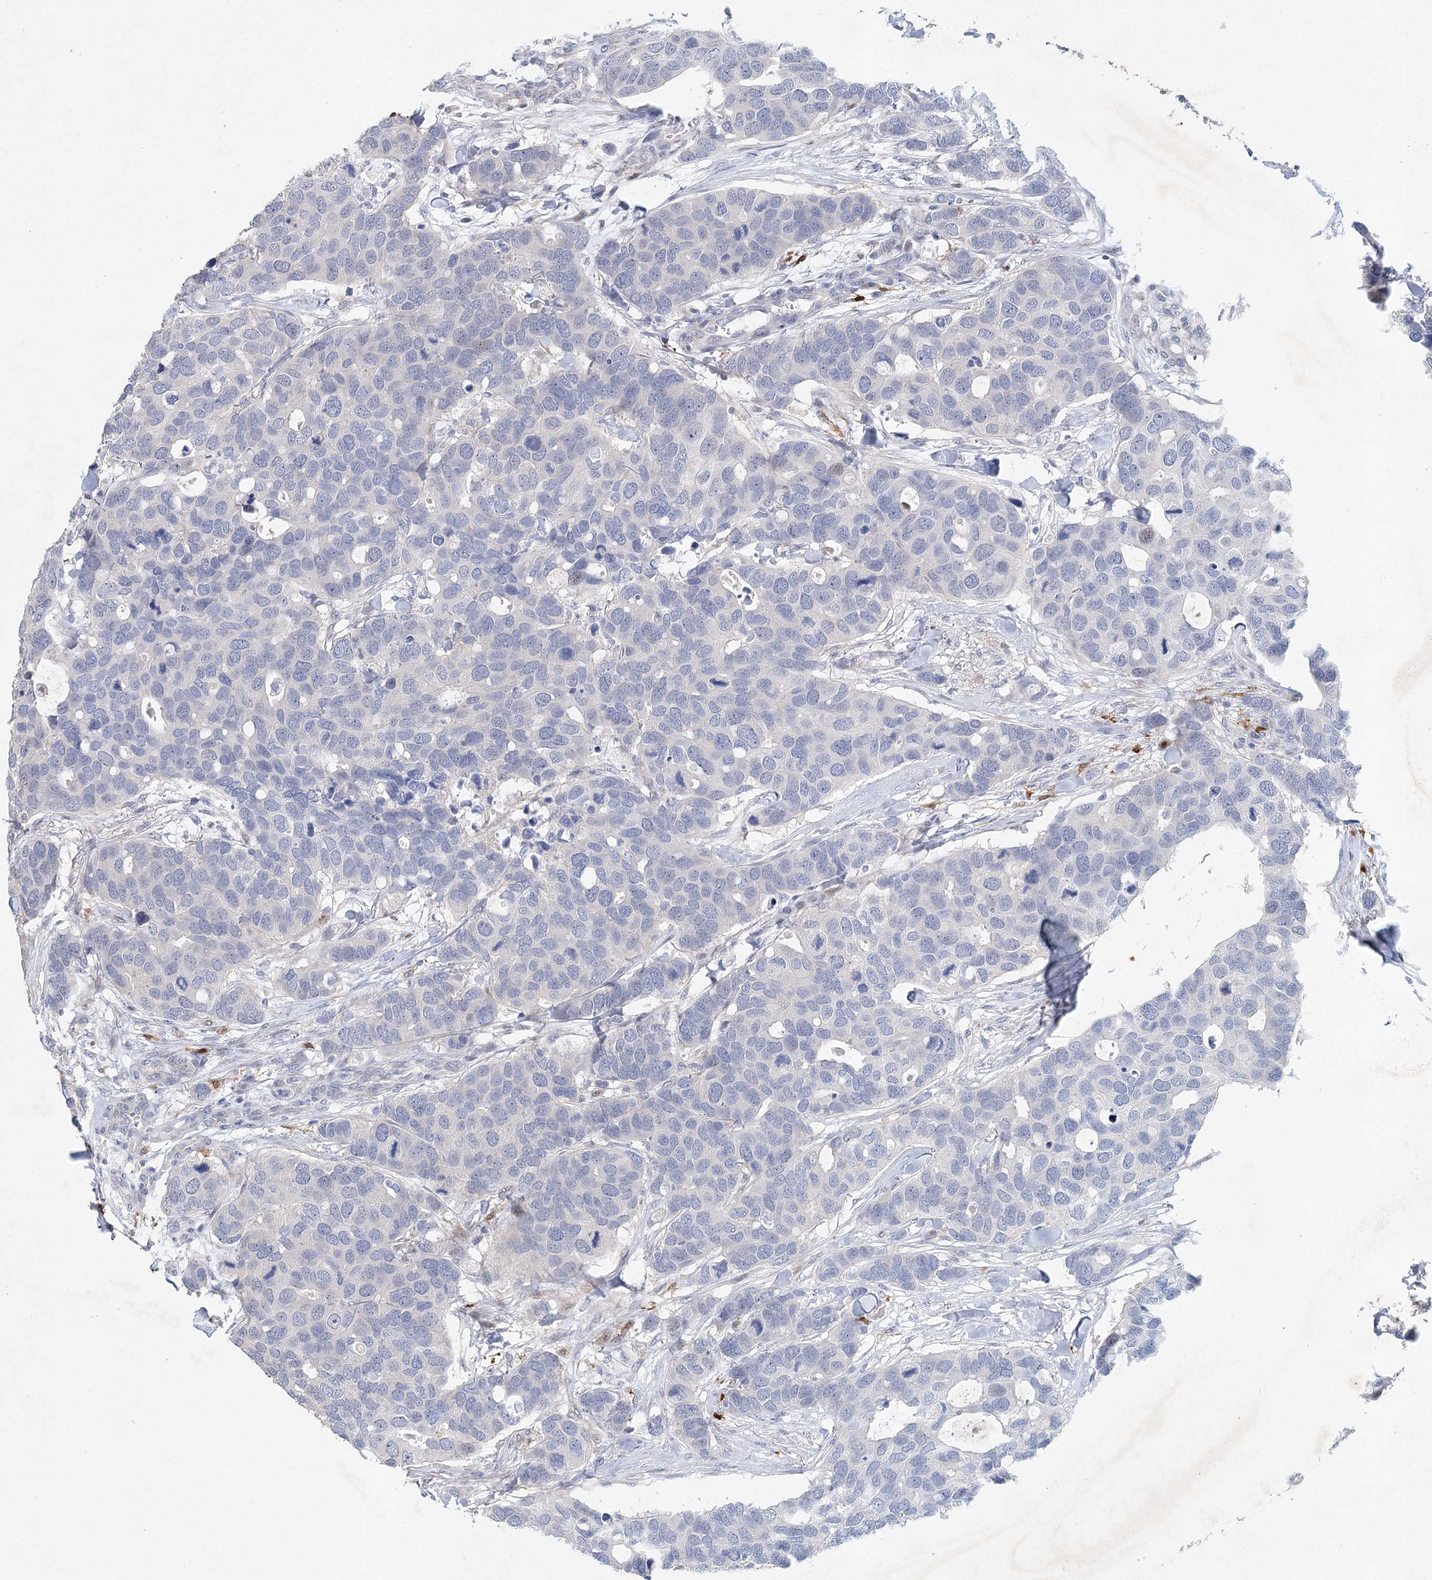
{"staining": {"intensity": "negative", "quantity": "none", "location": "none"}, "tissue": "breast cancer", "cell_type": "Tumor cells", "image_type": "cancer", "snomed": [{"axis": "morphology", "description": "Duct carcinoma"}, {"axis": "topography", "description": "Breast"}], "caption": "Photomicrograph shows no protein expression in tumor cells of breast cancer tissue.", "gene": "SLC19A3", "patient": {"sex": "female", "age": 83}}